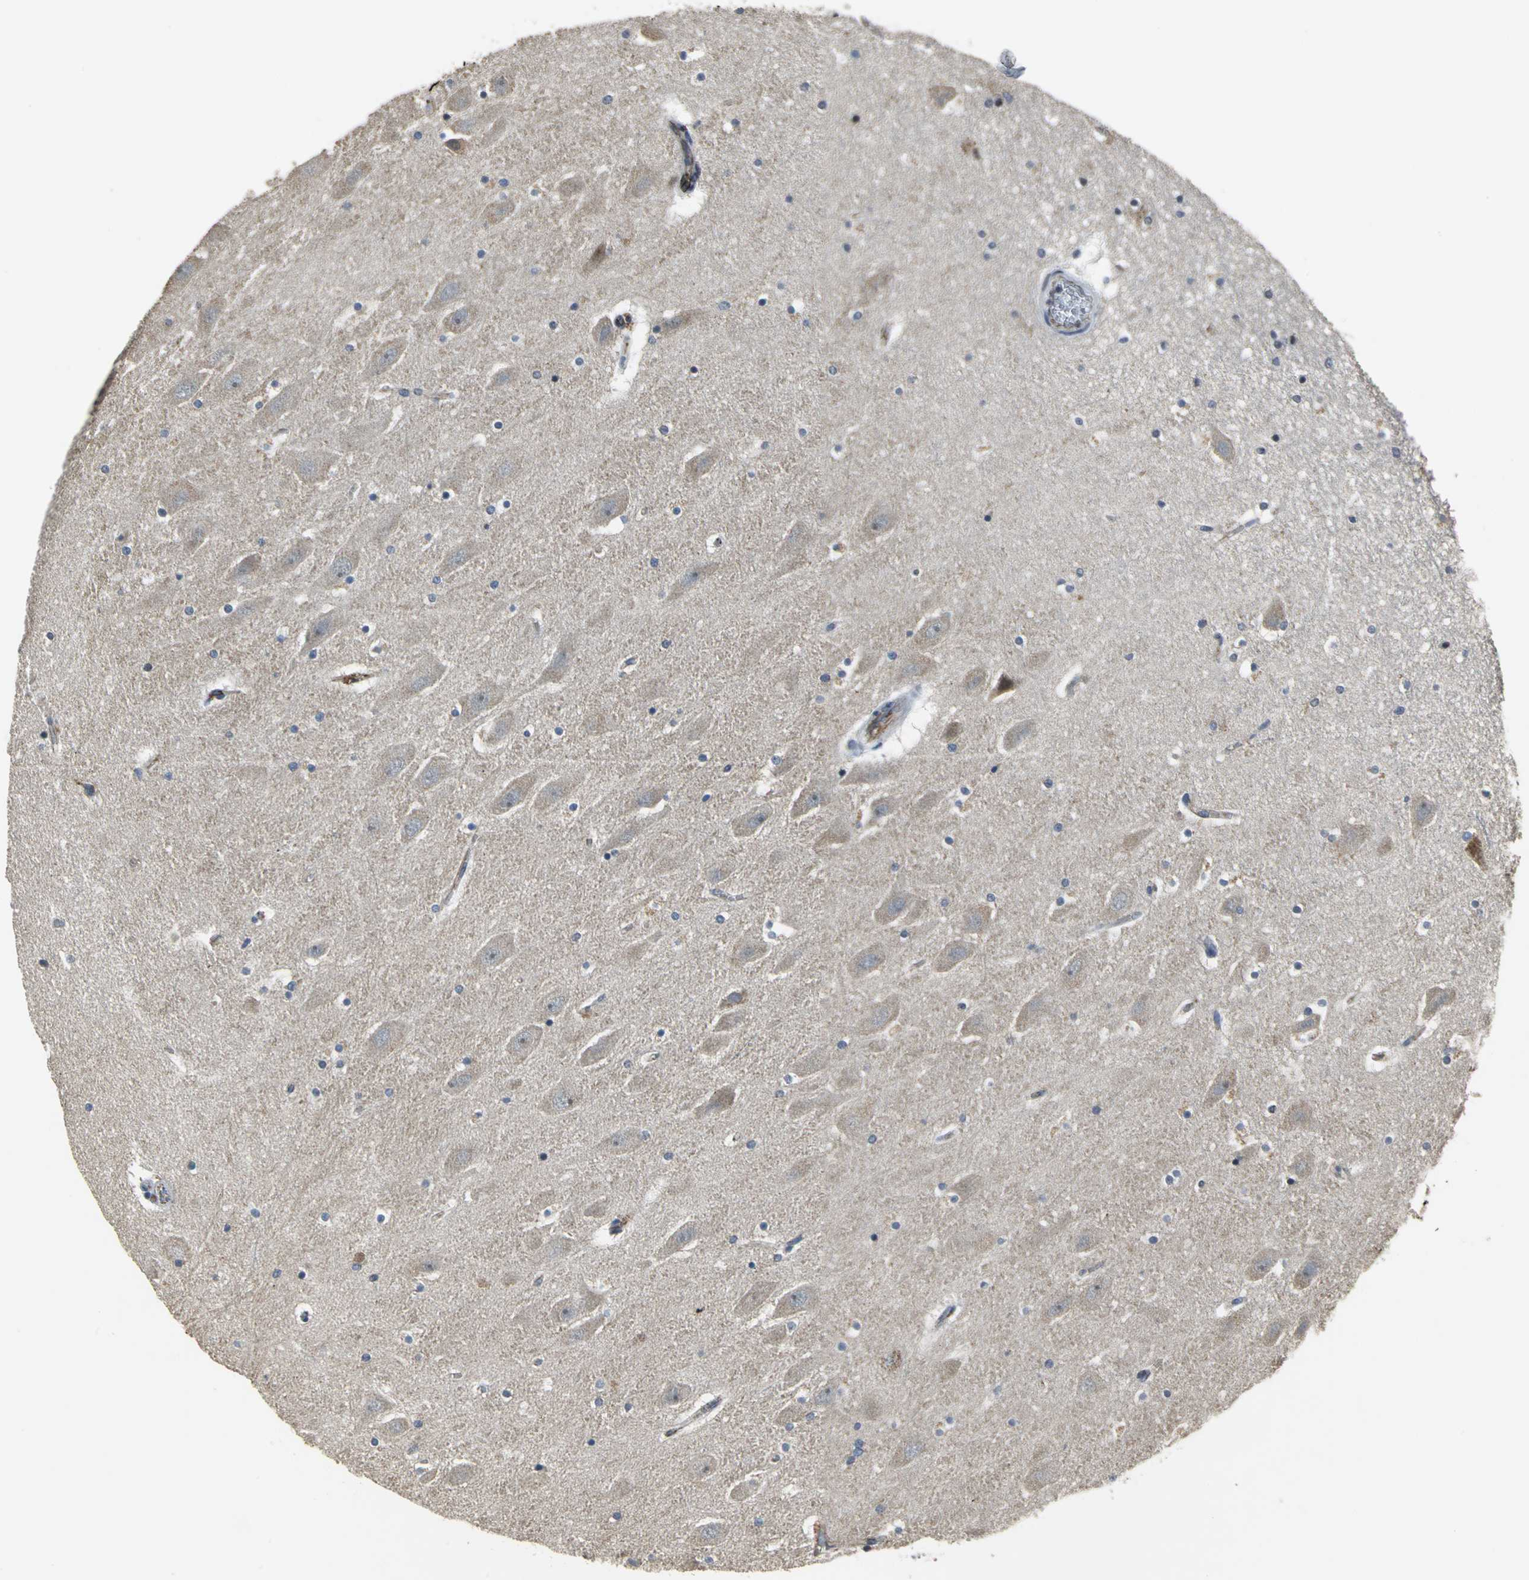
{"staining": {"intensity": "negative", "quantity": "none", "location": "none"}, "tissue": "hippocampus", "cell_type": "Glial cells", "image_type": "normal", "snomed": [{"axis": "morphology", "description": "Normal tissue, NOS"}, {"axis": "topography", "description": "Hippocampus"}], "caption": "Immunohistochemistry (IHC) image of benign hippocampus: human hippocampus stained with DAB (3,3'-diaminobenzidine) shows no significant protein staining in glial cells.", "gene": "OCLN", "patient": {"sex": "male", "age": 45}}